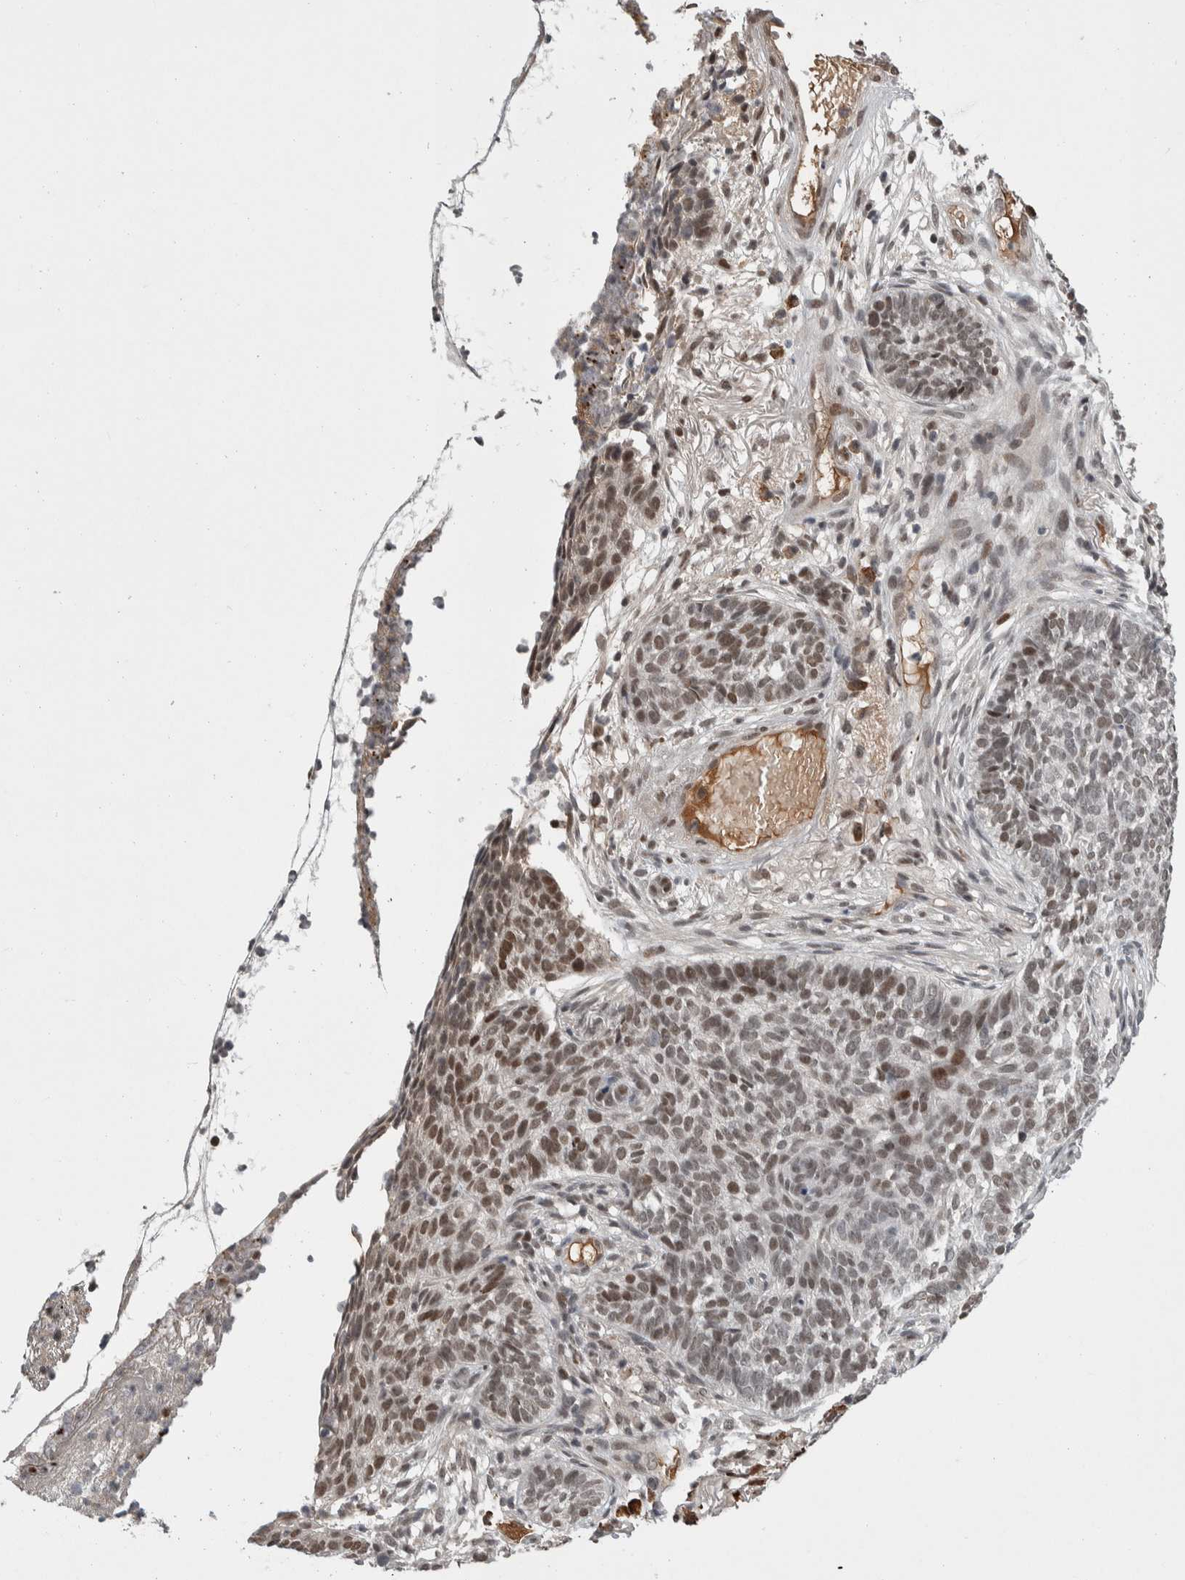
{"staining": {"intensity": "weak", "quantity": "25%-75%", "location": "nuclear"}, "tissue": "skin cancer", "cell_type": "Tumor cells", "image_type": "cancer", "snomed": [{"axis": "morphology", "description": "Basal cell carcinoma"}, {"axis": "topography", "description": "Skin"}], "caption": "Tumor cells reveal weak nuclear staining in about 25%-75% of cells in skin basal cell carcinoma. The protein is stained brown, and the nuclei are stained in blue (DAB (3,3'-diaminobenzidine) IHC with brightfield microscopy, high magnification).", "gene": "ZNF592", "patient": {"sex": "male", "age": 85}}